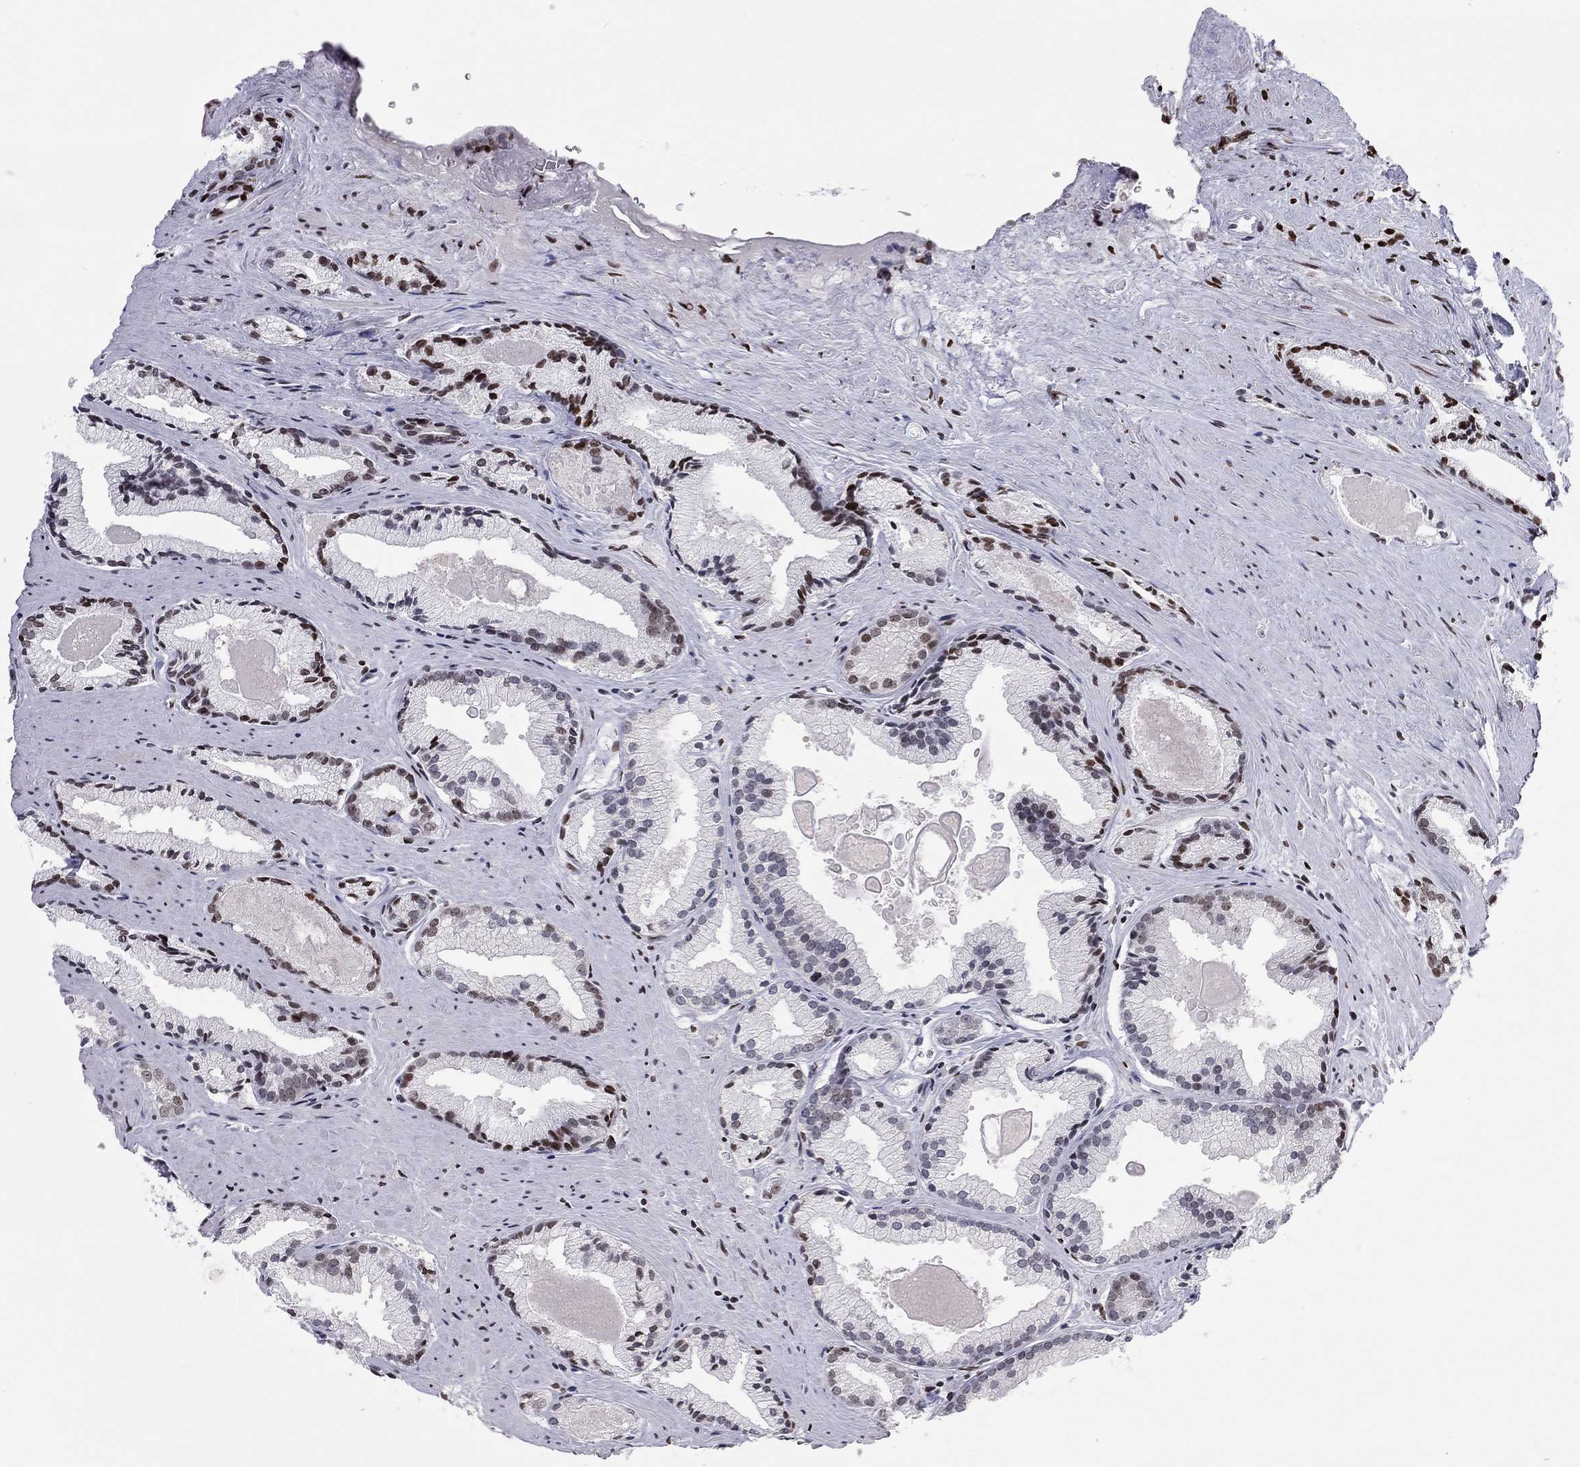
{"staining": {"intensity": "strong", "quantity": "<25%", "location": "nuclear"}, "tissue": "prostate cancer", "cell_type": "Tumor cells", "image_type": "cancer", "snomed": [{"axis": "morphology", "description": "Adenocarcinoma, NOS"}, {"axis": "morphology", "description": "Adenocarcinoma, High grade"}, {"axis": "topography", "description": "Prostate"}], "caption": "A medium amount of strong nuclear staining is seen in about <25% of tumor cells in adenocarcinoma (prostate) tissue.", "gene": "H2AX", "patient": {"sex": "male", "age": 70}}